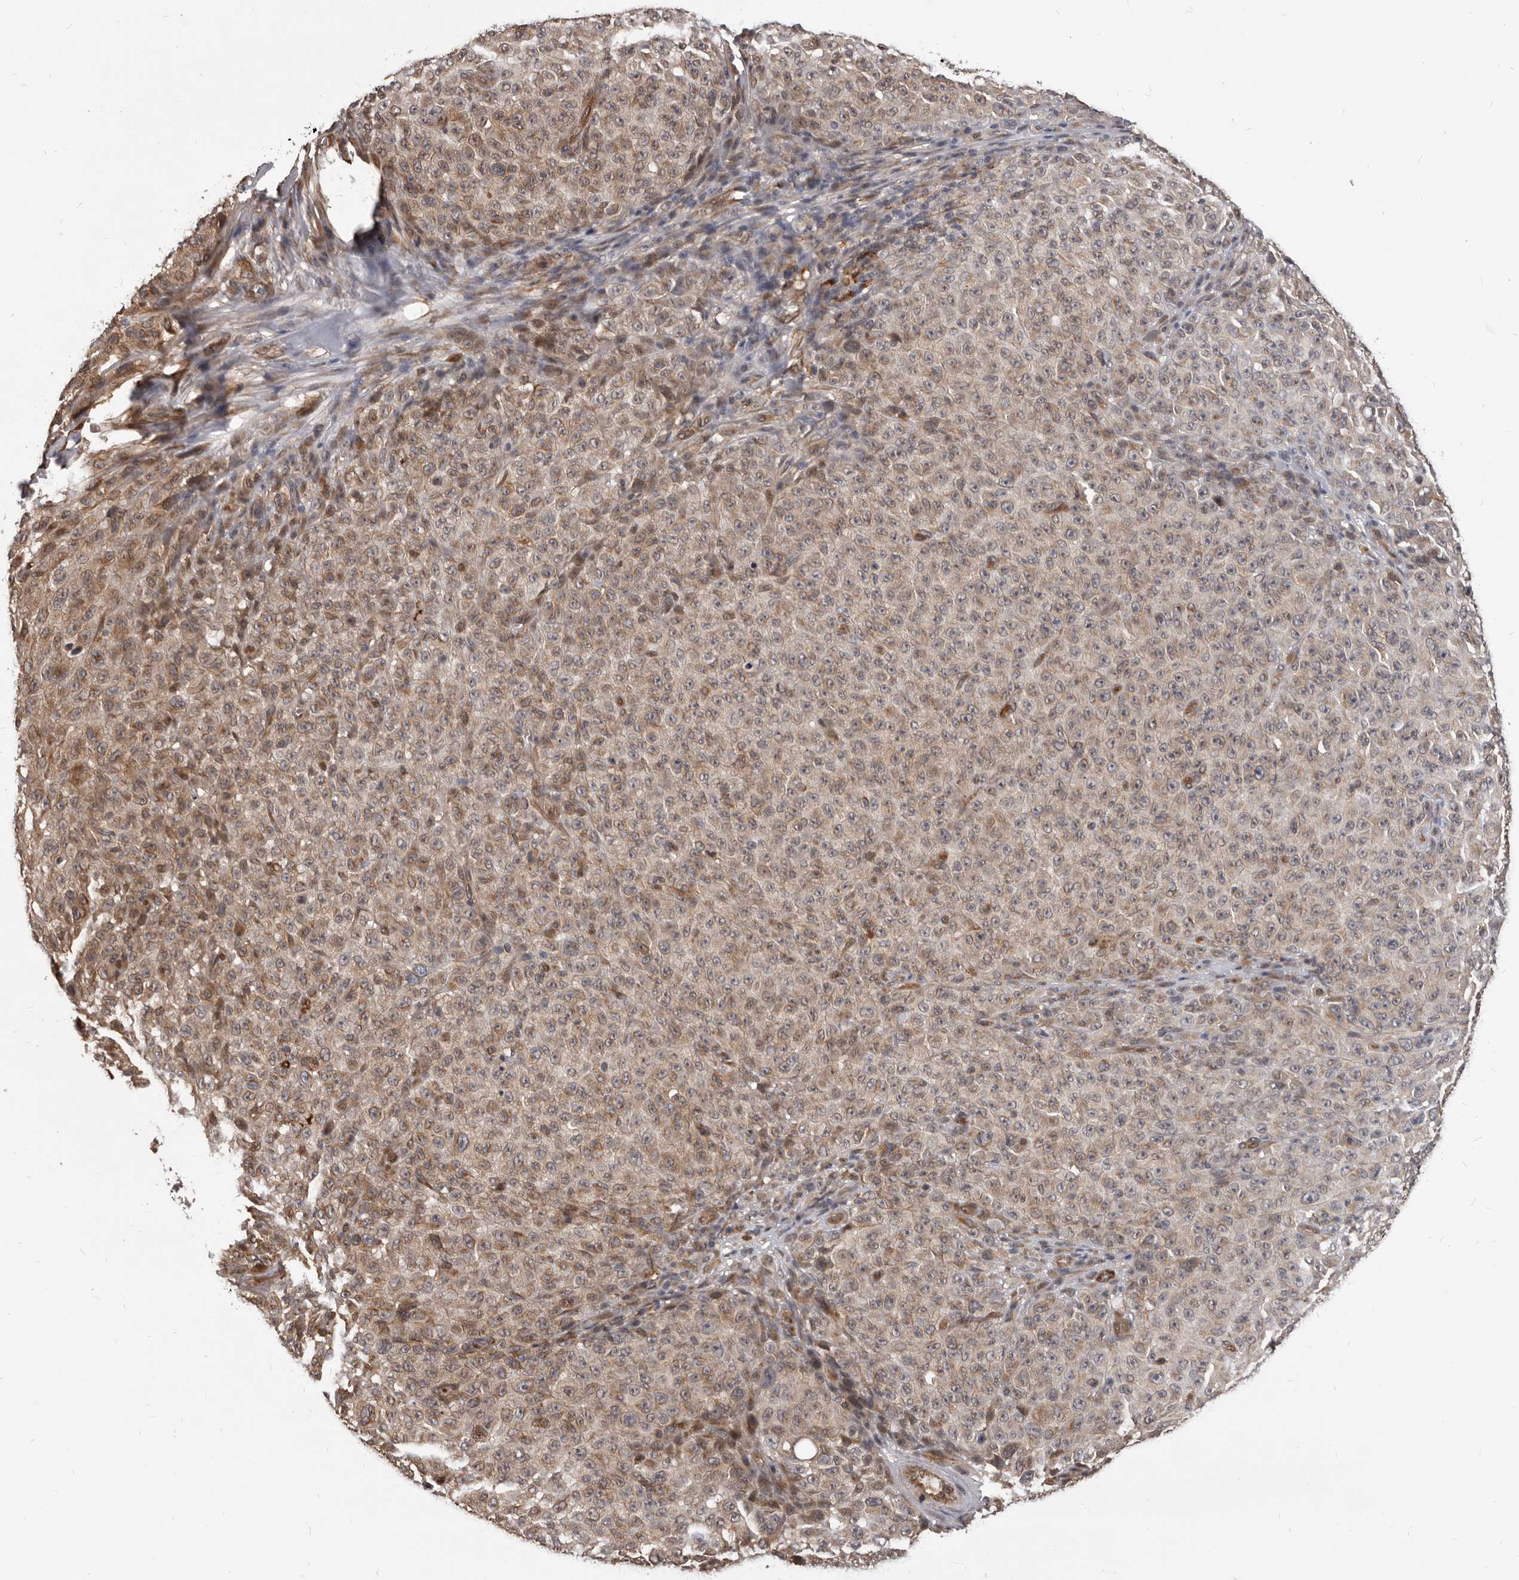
{"staining": {"intensity": "weak", "quantity": ">75%", "location": "cytoplasmic/membranous"}, "tissue": "melanoma", "cell_type": "Tumor cells", "image_type": "cancer", "snomed": [{"axis": "morphology", "description": "Malignant melanoma, NOS"}, {"axis": "topography", "description": "Skin"}], "caption": "Approximately >75% of tumor cells in human melanoma exhibit weak cytoplasmic/membranous protein staining as visualized by brown immunohistochemical staining.", "gene": "ADAMTS20", "patient": {"sex": "female", "age": 82}}